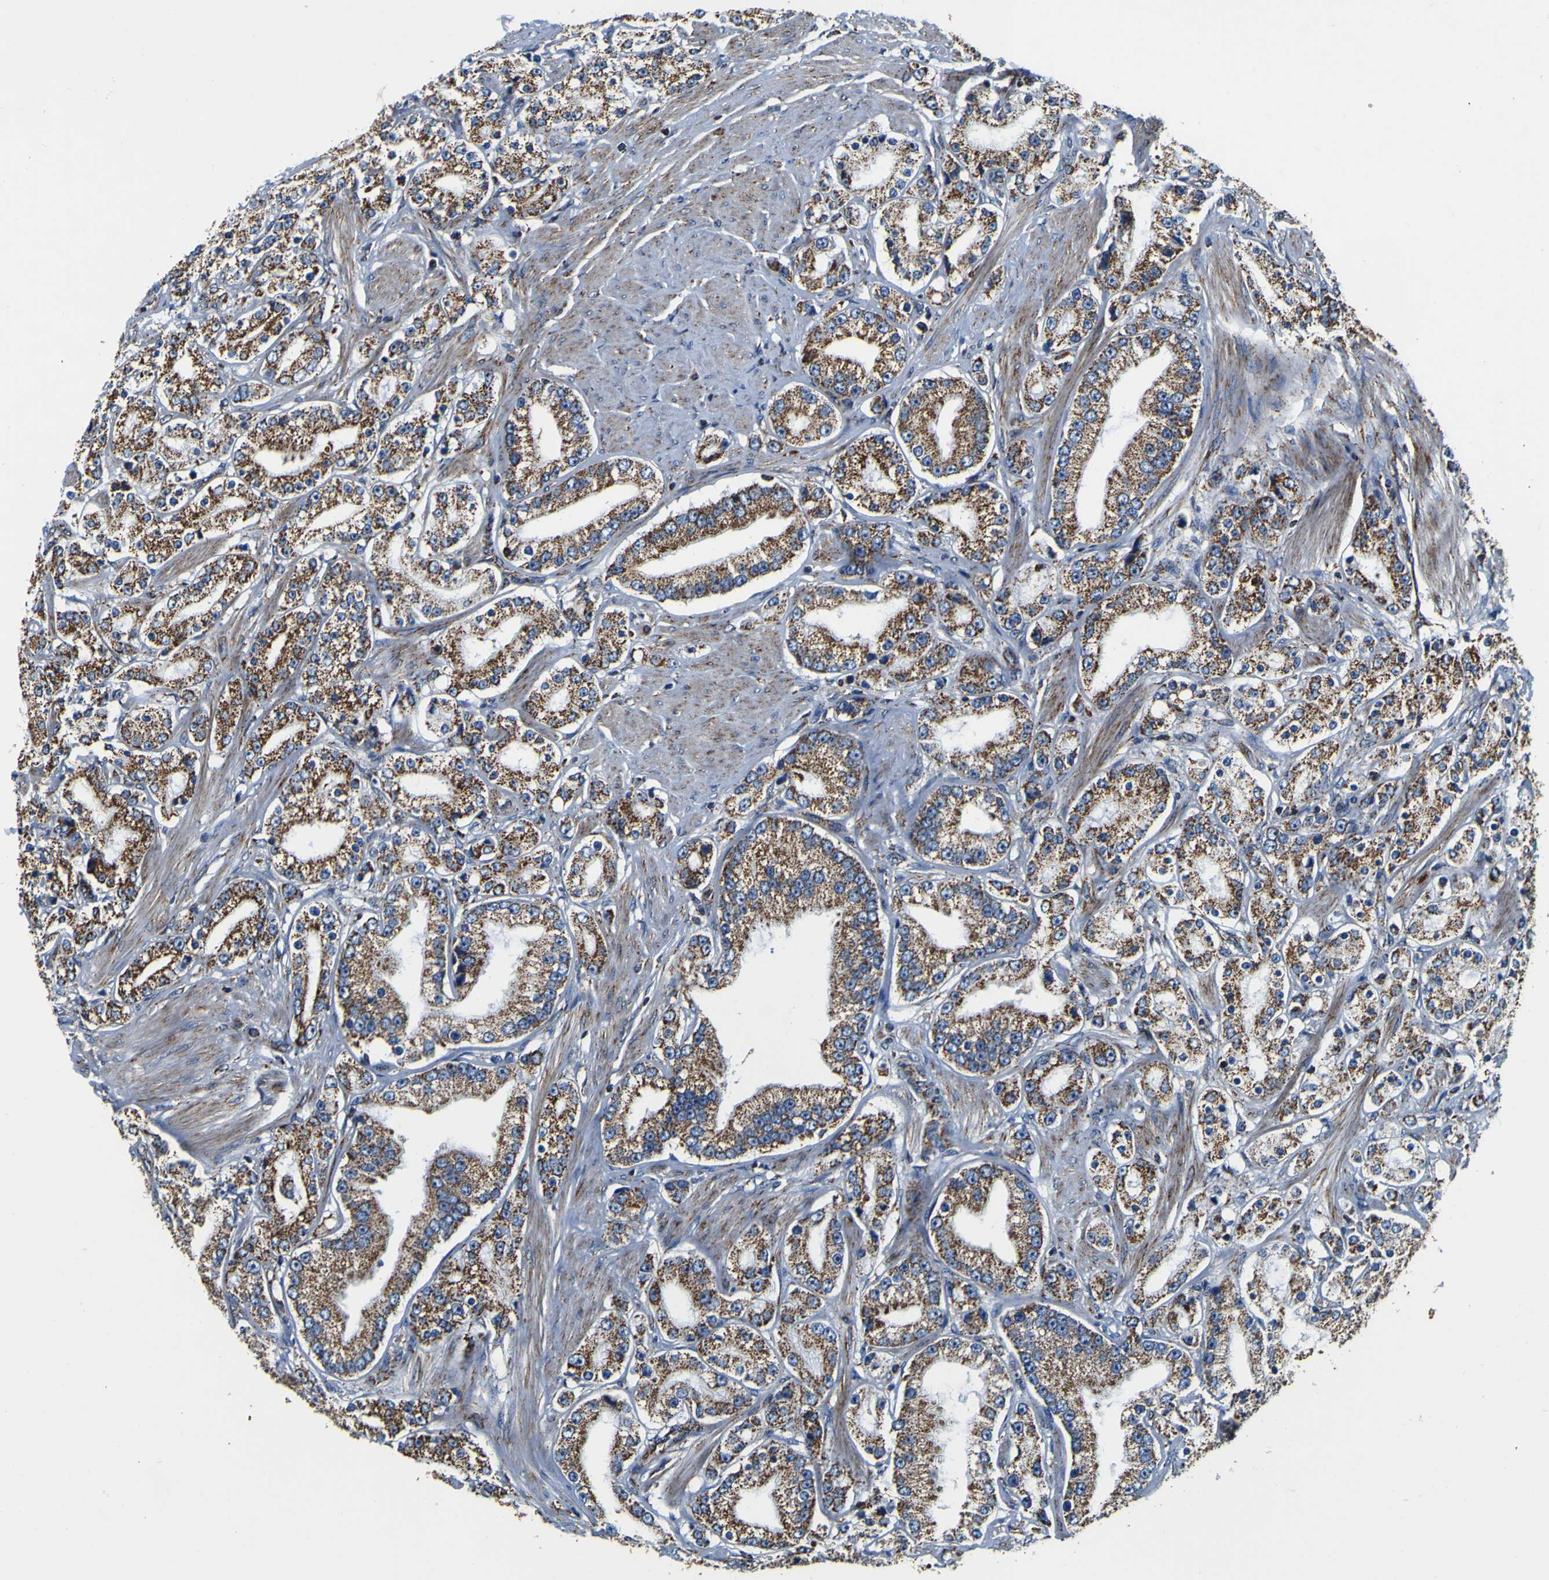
{"staining": {"intensity": "strong", "quantity": ">75%", "location": "cytoplasmic/membranous"}, "tissue": "prostate cancer", "cell_type": "Tumor cells", "image_type": "cancer", "snomed": [{"axis": "morphology", "description": "Adenocarcinoma, Low grade"}, {"axis": "topography", "description": "Prostate"}], "caption": "An image of human low-grade adenocarcinoma (prostate) stained for a protein exhibits strong cytoplasmic/membranous brown staining in tumor cells.", "gene": "PTRH2", "patient": {"sex": "male", "age": 63}}